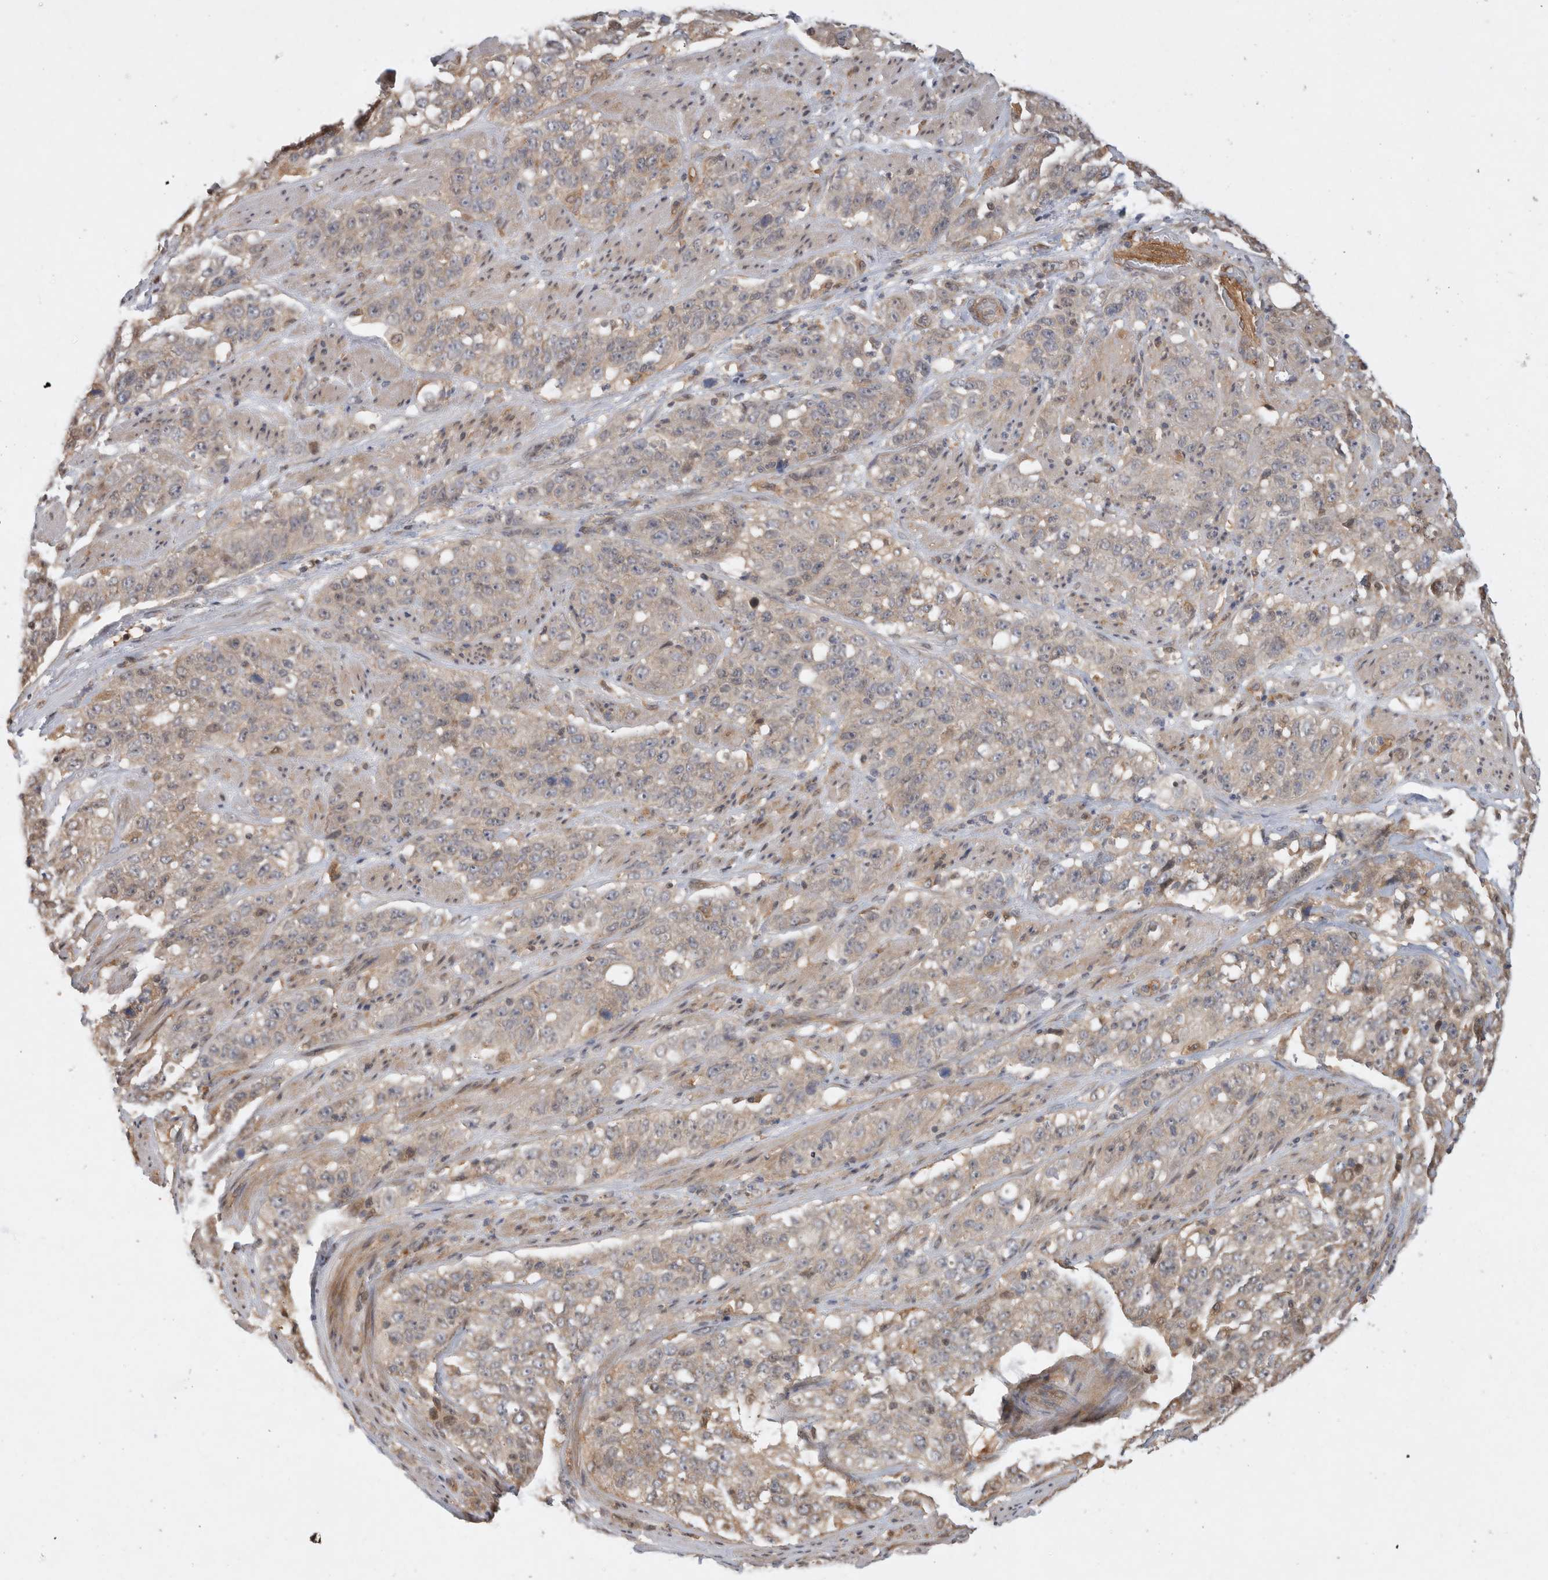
{"staining": {"intensity": "weak", "quantity": "<25%", "location": "cytoplasmic/membranous"}, "tissue": "stomach cancer", "cell_type": "Tumor cells", "image_type": "cancer", "snomed": [{"axis": "morphology", "description": "Adenocarcinoma, NOS"}, {"axis": "topography", "description": "Stomach"}], "caption": "There is no significant expression in tumor cells of stomach adenocarcinoma.", "gene": "HTT", "patient": {"sex": "male", "age": 48}}